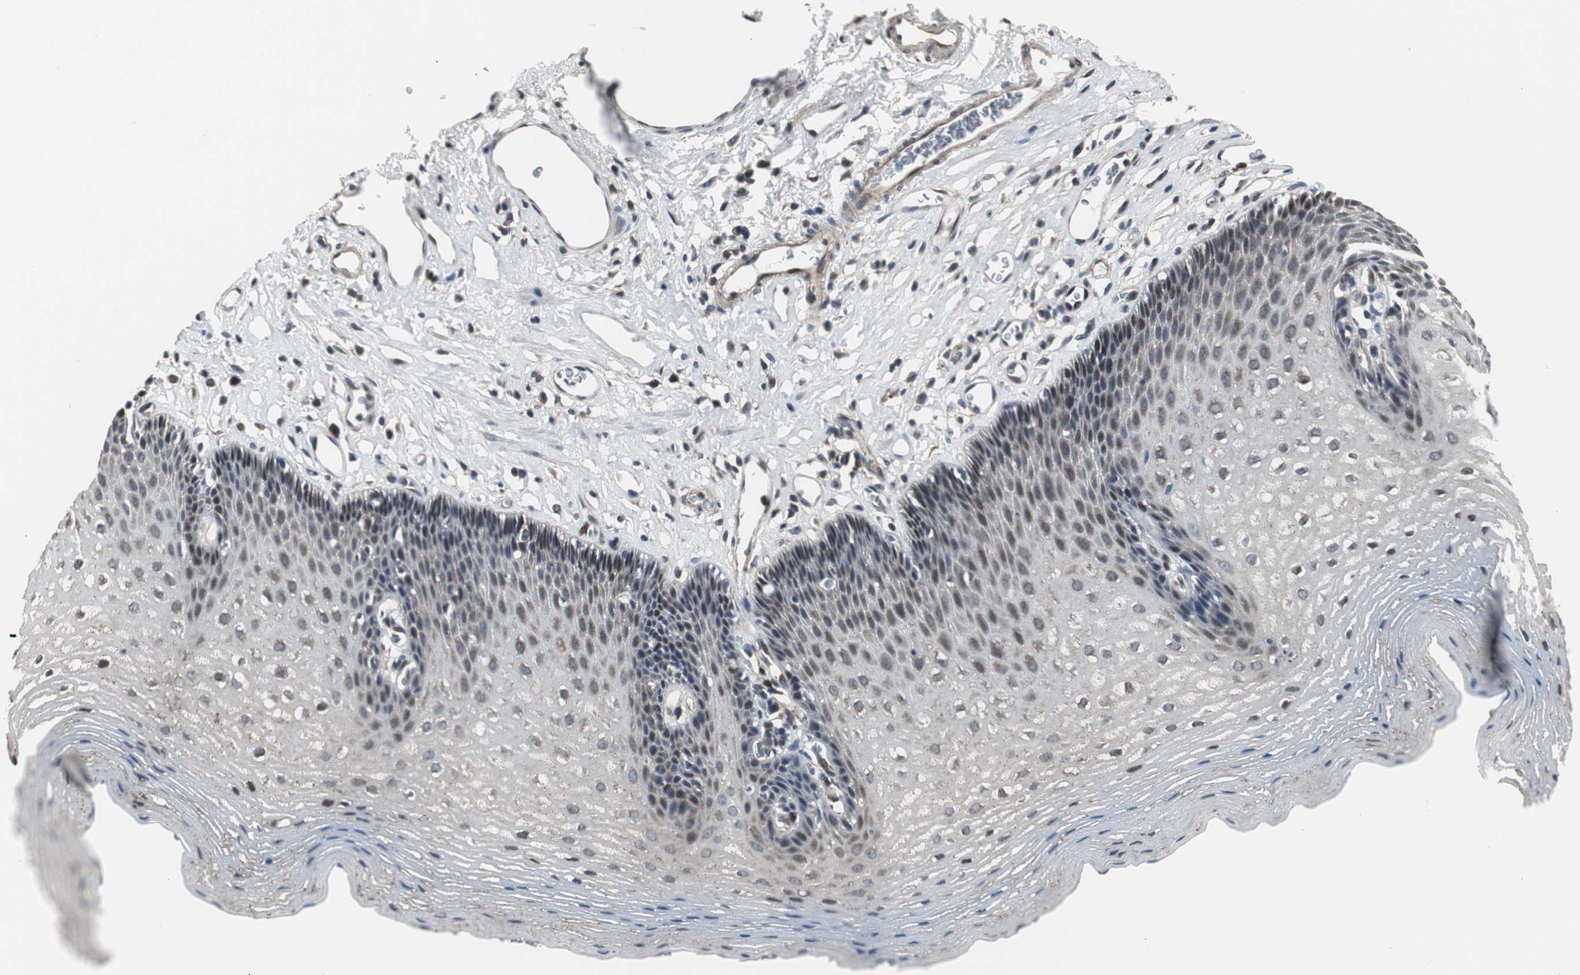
{"staining": {"intensity": "moderate", "quantity": "25%-75%", "location": "cytoplasmic/membranous"}, "tissue": "esophagus", "cell_type": "Squamous epithelial cells", "image_type": "normal", "snomed": [{"axis": "morphology", "description": "Normal tissue, NOS"}, {"axis": "topography", "description": "Esophagus"}], "caption": "IHC of unremarkable human esophagus exhibits medium levels of moderate cytoplasmic/membranous positivity in approximately 25%-75% of squamous epithelial cells. The staining was performed using DAB (3,3'-diaminobenzidine) to visualize the protein expression in brown, while the nuclei were stained in blue with hematoxylin (Magnification: 20x).", "gene": "PFDN1", "patient": {"sex": "female", "age": 70}}